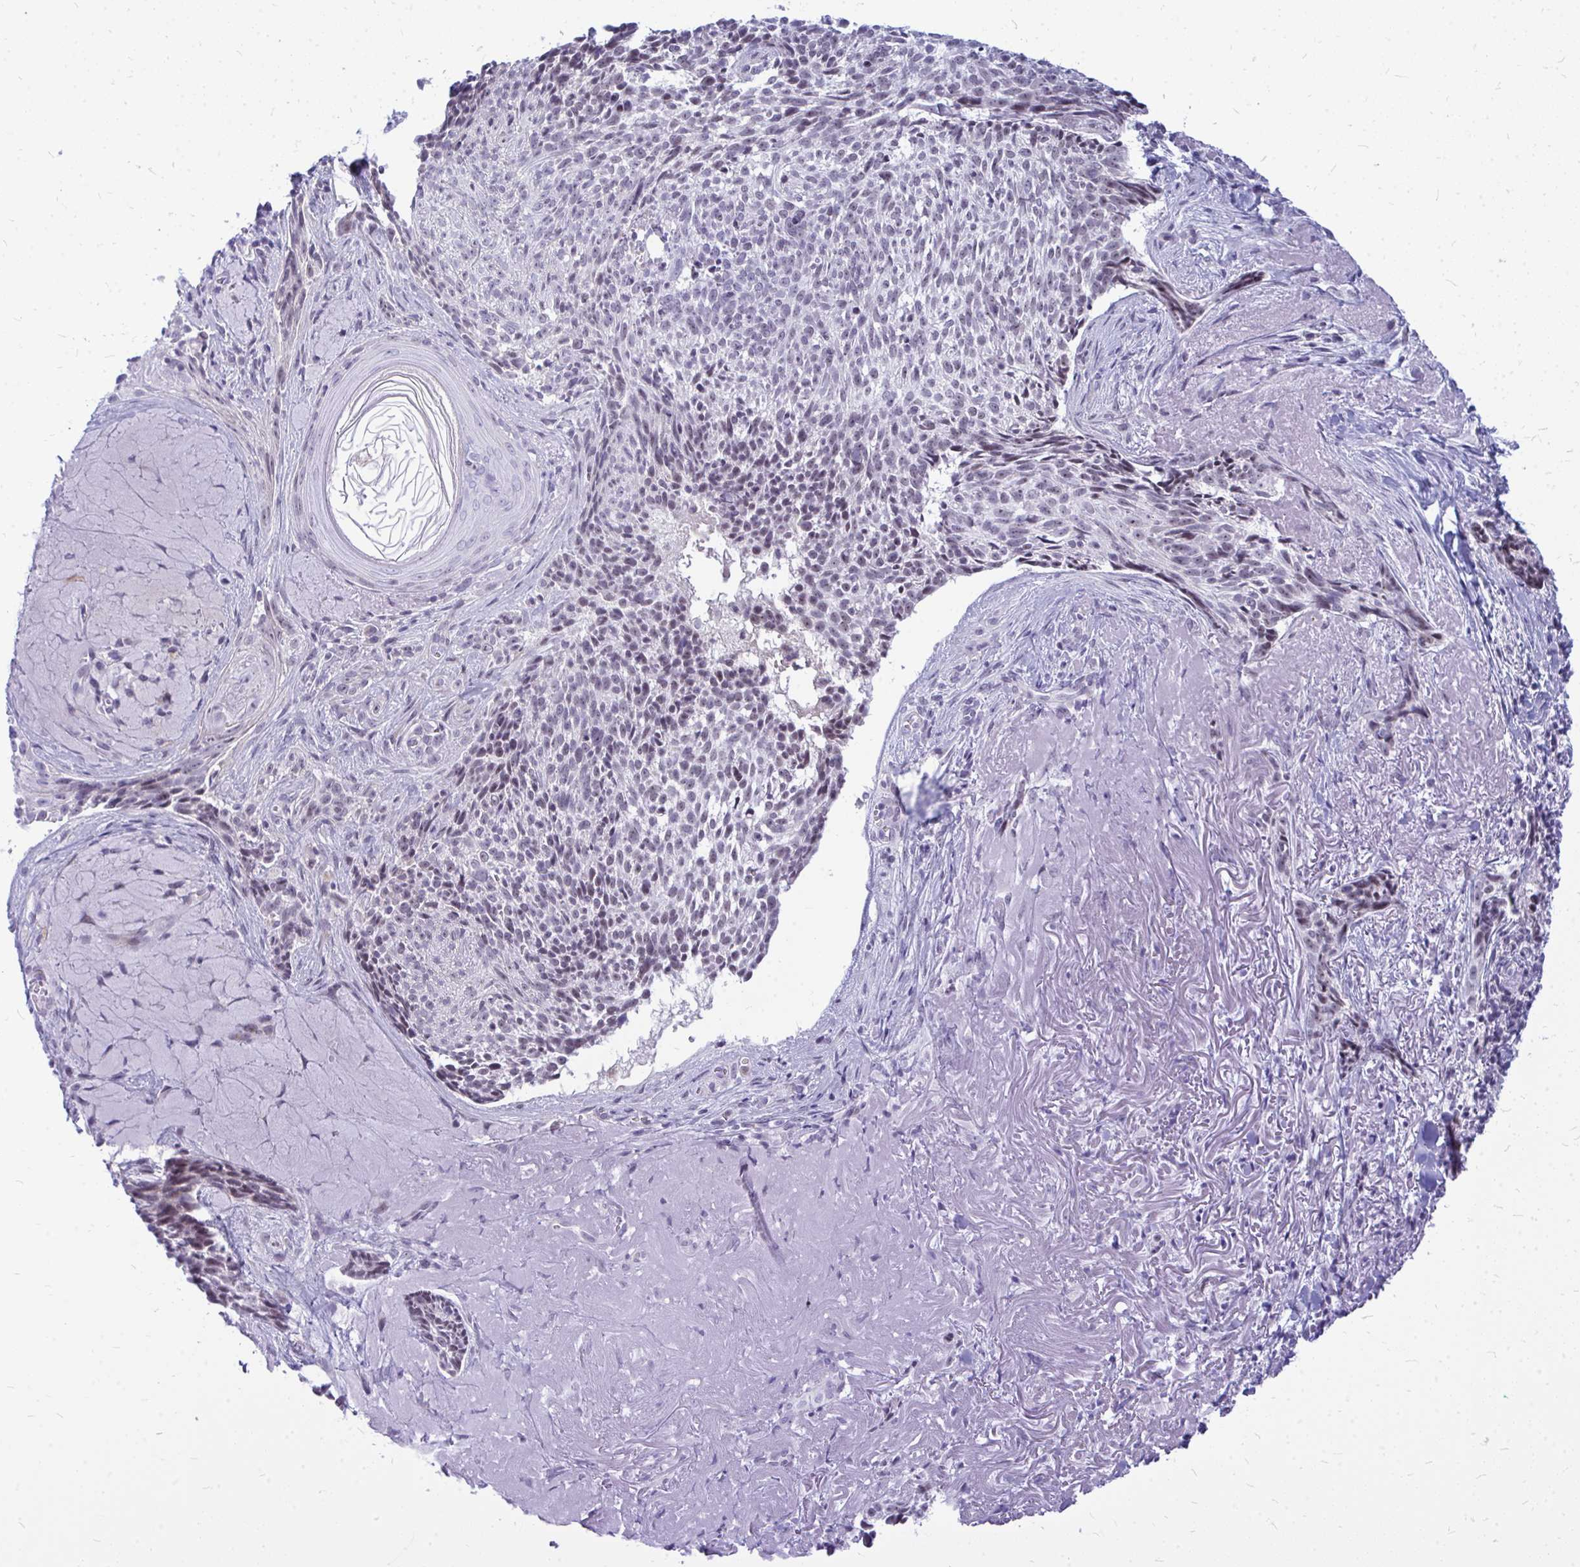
{"staining": {"intensity": "weak", "quantity": "<25%", "location": "nuclear"}, "tissue": "skin cancer", "cell_type": "Tumor cells", "image_type": "cancer", "snomed": [{"axis": "morphology", "description": "Basal cell carcinoma"}, {"axis": "topography", "description": "Skin"}, {"axis": "topography", "description": "Skin of face"}], "caption": "IHC of human skin cancer (basal cell carcinoma) exhibits no staining in tumor cells. (DAB (3,3'-diaminobenzidine) immunohistochemistry (IHC) visualized using brightfield microscopy, high magnification).", "gene": "ZSCAN25", "patient": {"sex": "female", "age": 95}}